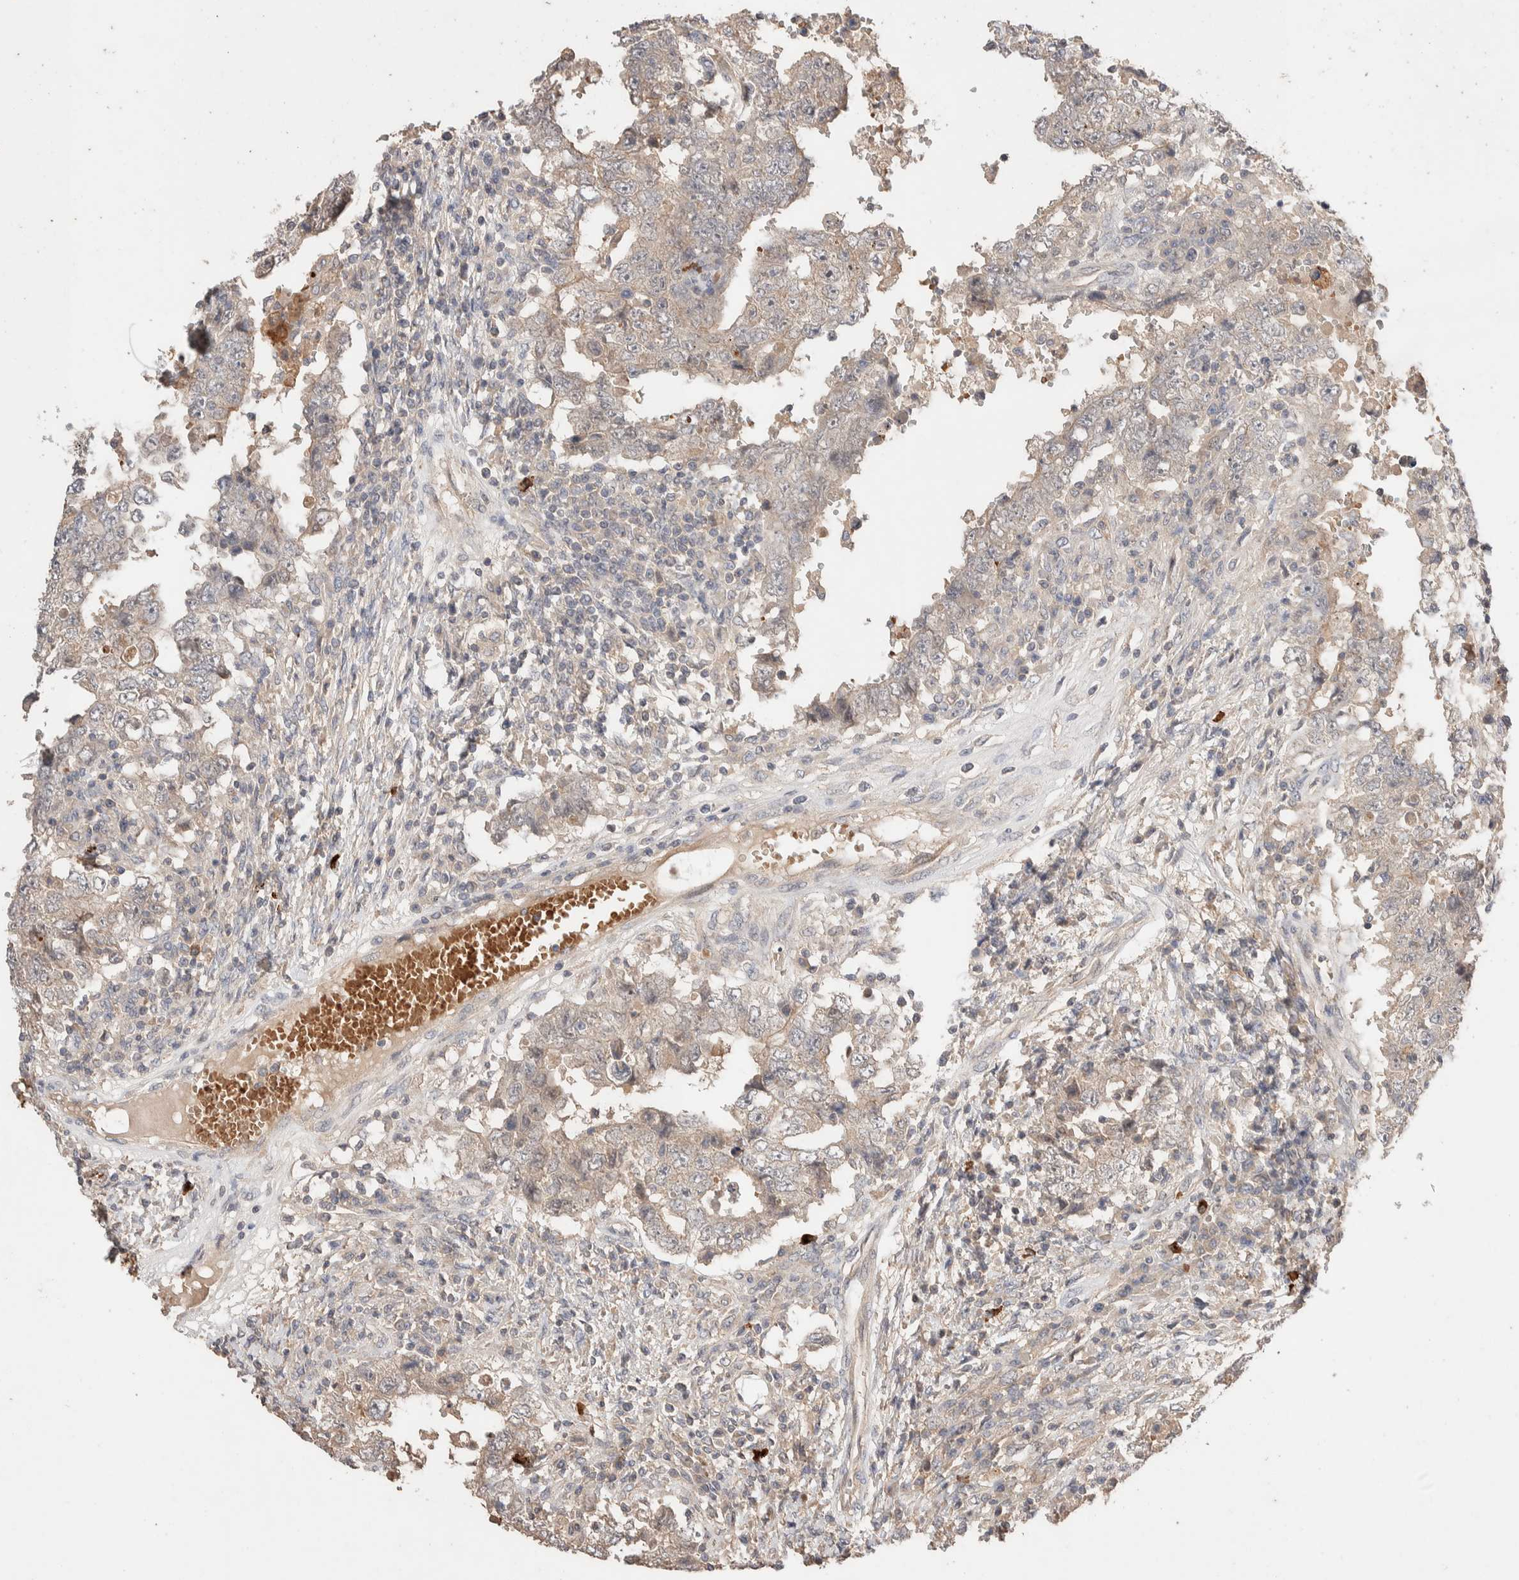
{"staining": {"intensity": "weak", "quantity": "<25%", "location": "cytoplasmic/membranous"}, "tissue": "testis cancer", "cell_type": "Tumor cells", "image_type": "cancer", "snomed": [{"axis": "morphology", "description": "Carcinoma, Embryonal, NOS"}, {"axis": "topography", "description": "Testis"}], "caption": "There is no significant expression in tumor cells of testis embryonal carcinoma.", "gene": "WDR91", "patient": {"sex": "male", "age": 26}}